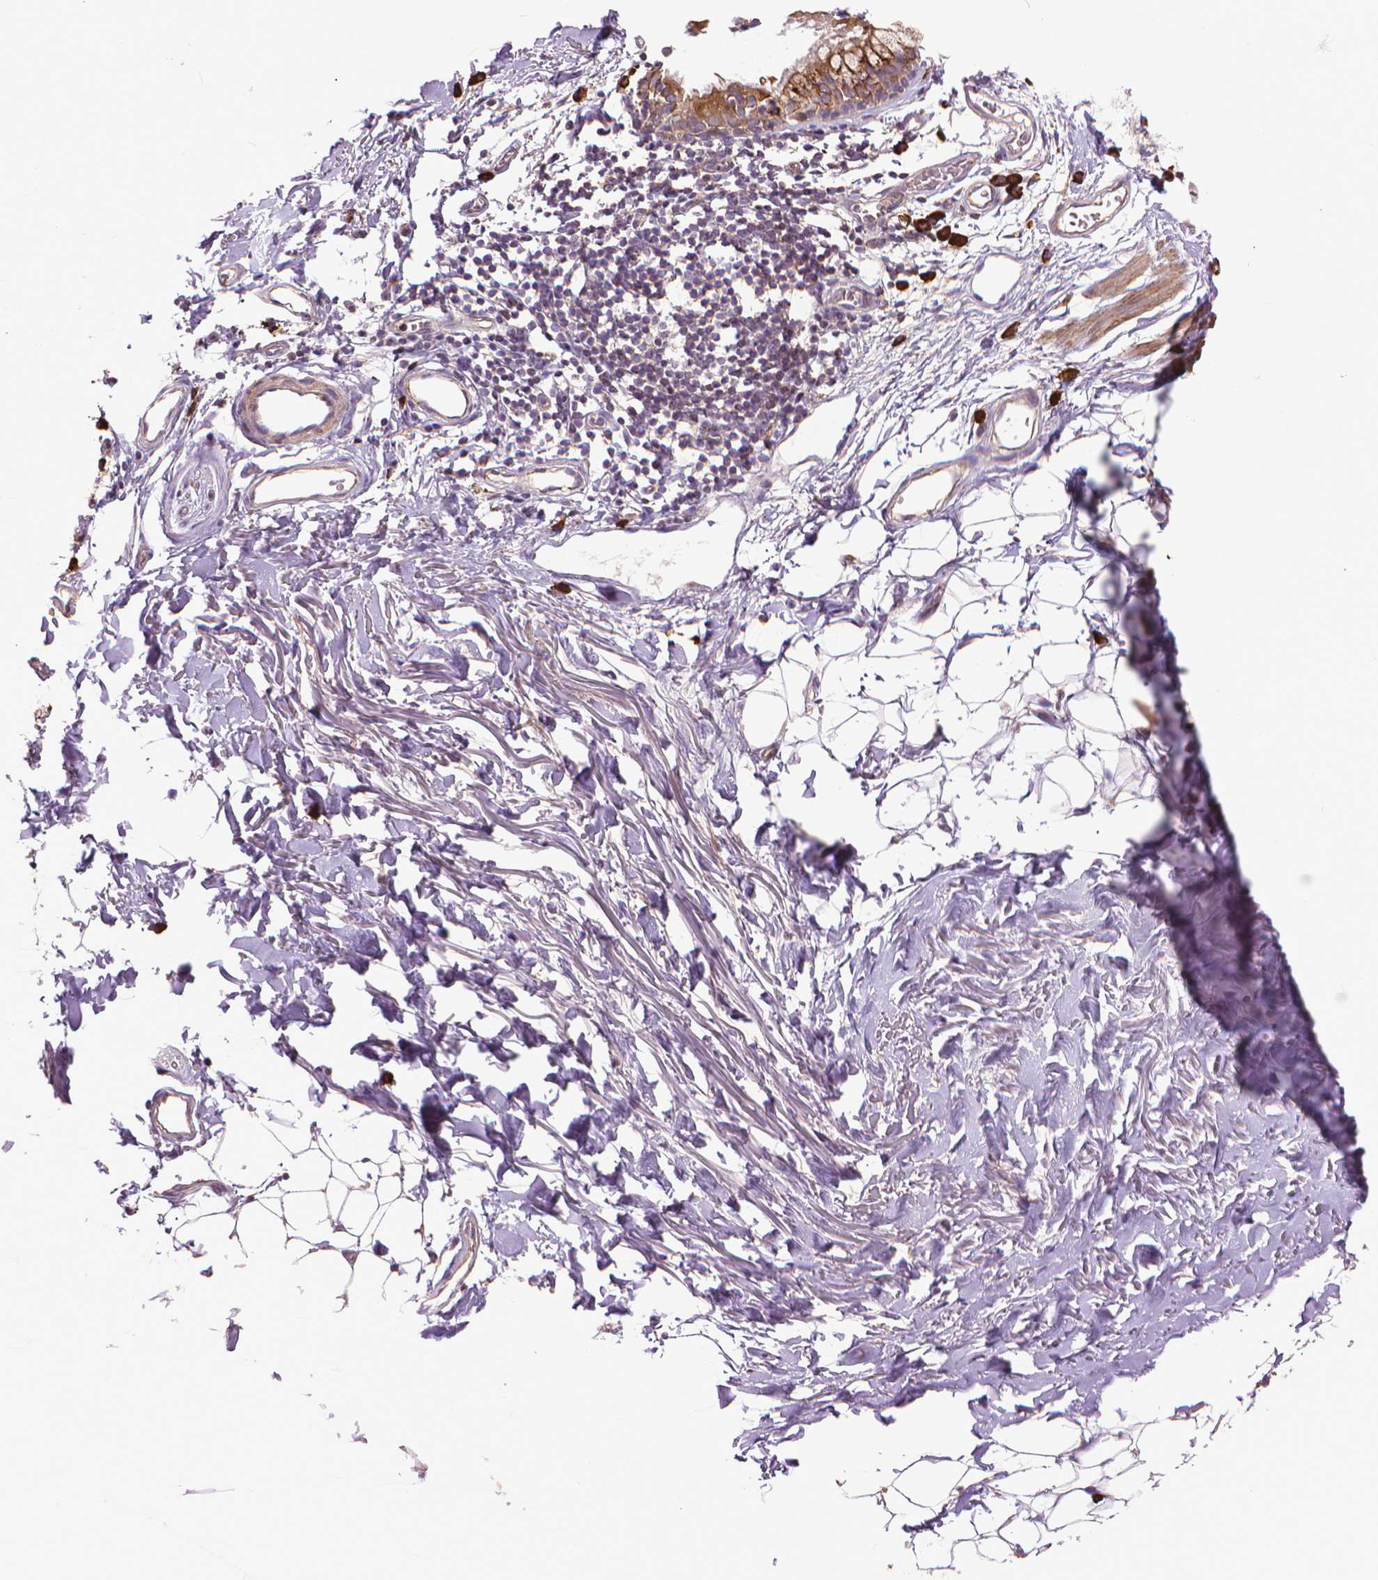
{"staining": {"intensity": "negative", "quantity": "none", "location": "none"}, "tissue": "adipose tissue", "cell_type": "Adipocytes", "image_type": "normal", "snomed": [{"axis": "morphology", "description": "Normal tissue, NOS"}, {"axis": "topography", "description": "Cartilage tissue"}, {"axis": "topography", "description": "Bronchus"}], "caption": "Immunohistochemistry image of unremarkable adipose tissue: adipose tissue stained with DAB displays no significant protein positivity in adipocytes. The staining was performed using DAB (3,3'-diaminobenzidine) to visualize the protein expression in brown, while the nuclei were stained in blue with hematoxylin (Magnification: 20x).", "gene": "MYH14", "patient": {"sex": "female", "age": 79}}